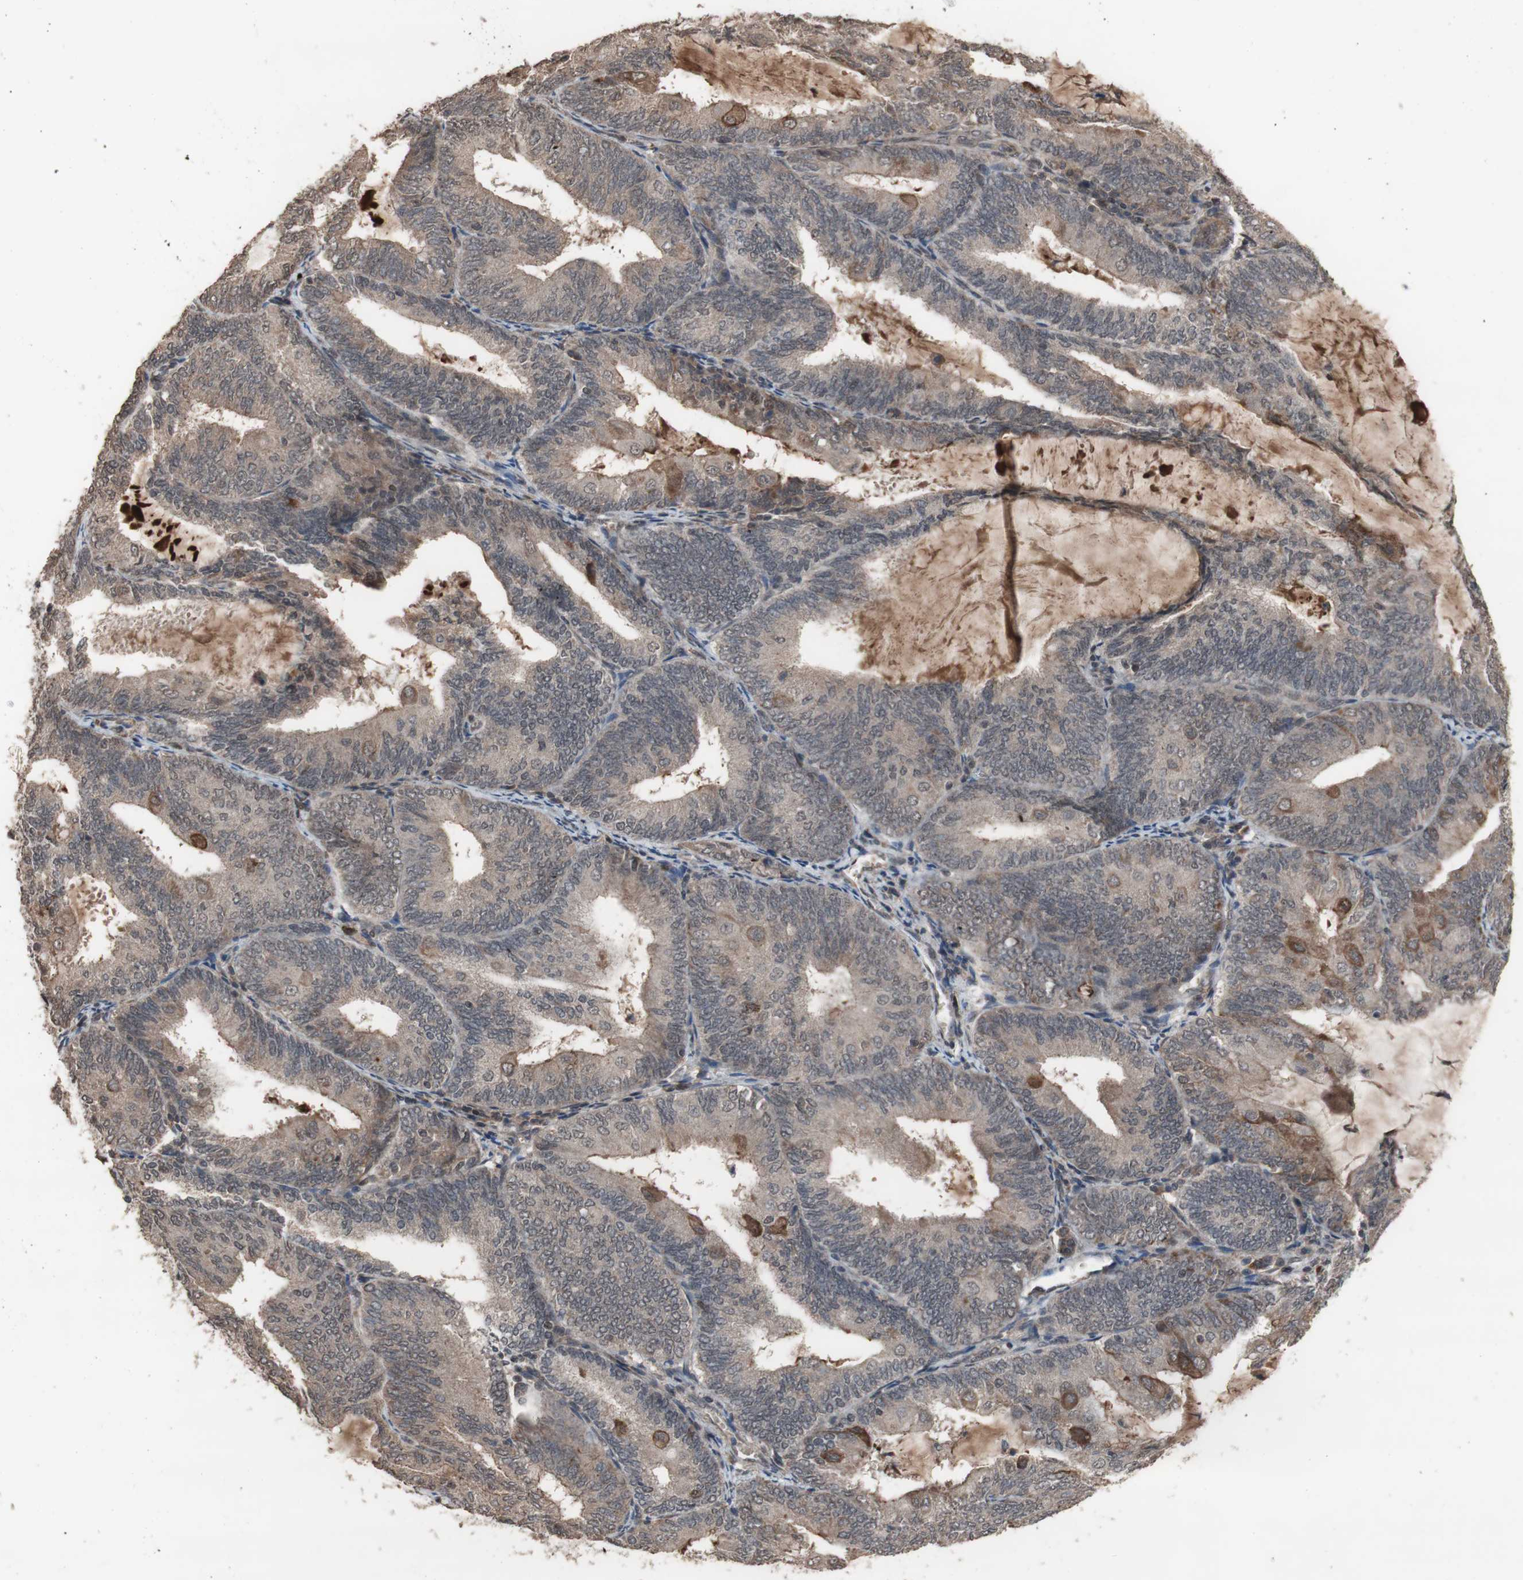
{"staining": {"intensity": "moderate", "quantity": ">75%", "location": "cytoplasmic/membranous"}, "tissue": "endometrial cancer", "cell_type": "Tumor cells", "image_type": "cancer", "snomed": [{"axis": "morphology", "description": "Adenocarcinoma, NOS"}, {"axis": "topography", "description": "Endometrium"}], "caption": "A medium amount of moderate cytoplasmic/membranous positivity is seen in about >75% of tumor cells in adenocarcinoma (endometrial) tissue.", "gene": "KANSL1", "patient": {"sex": "female", "age": 81}}